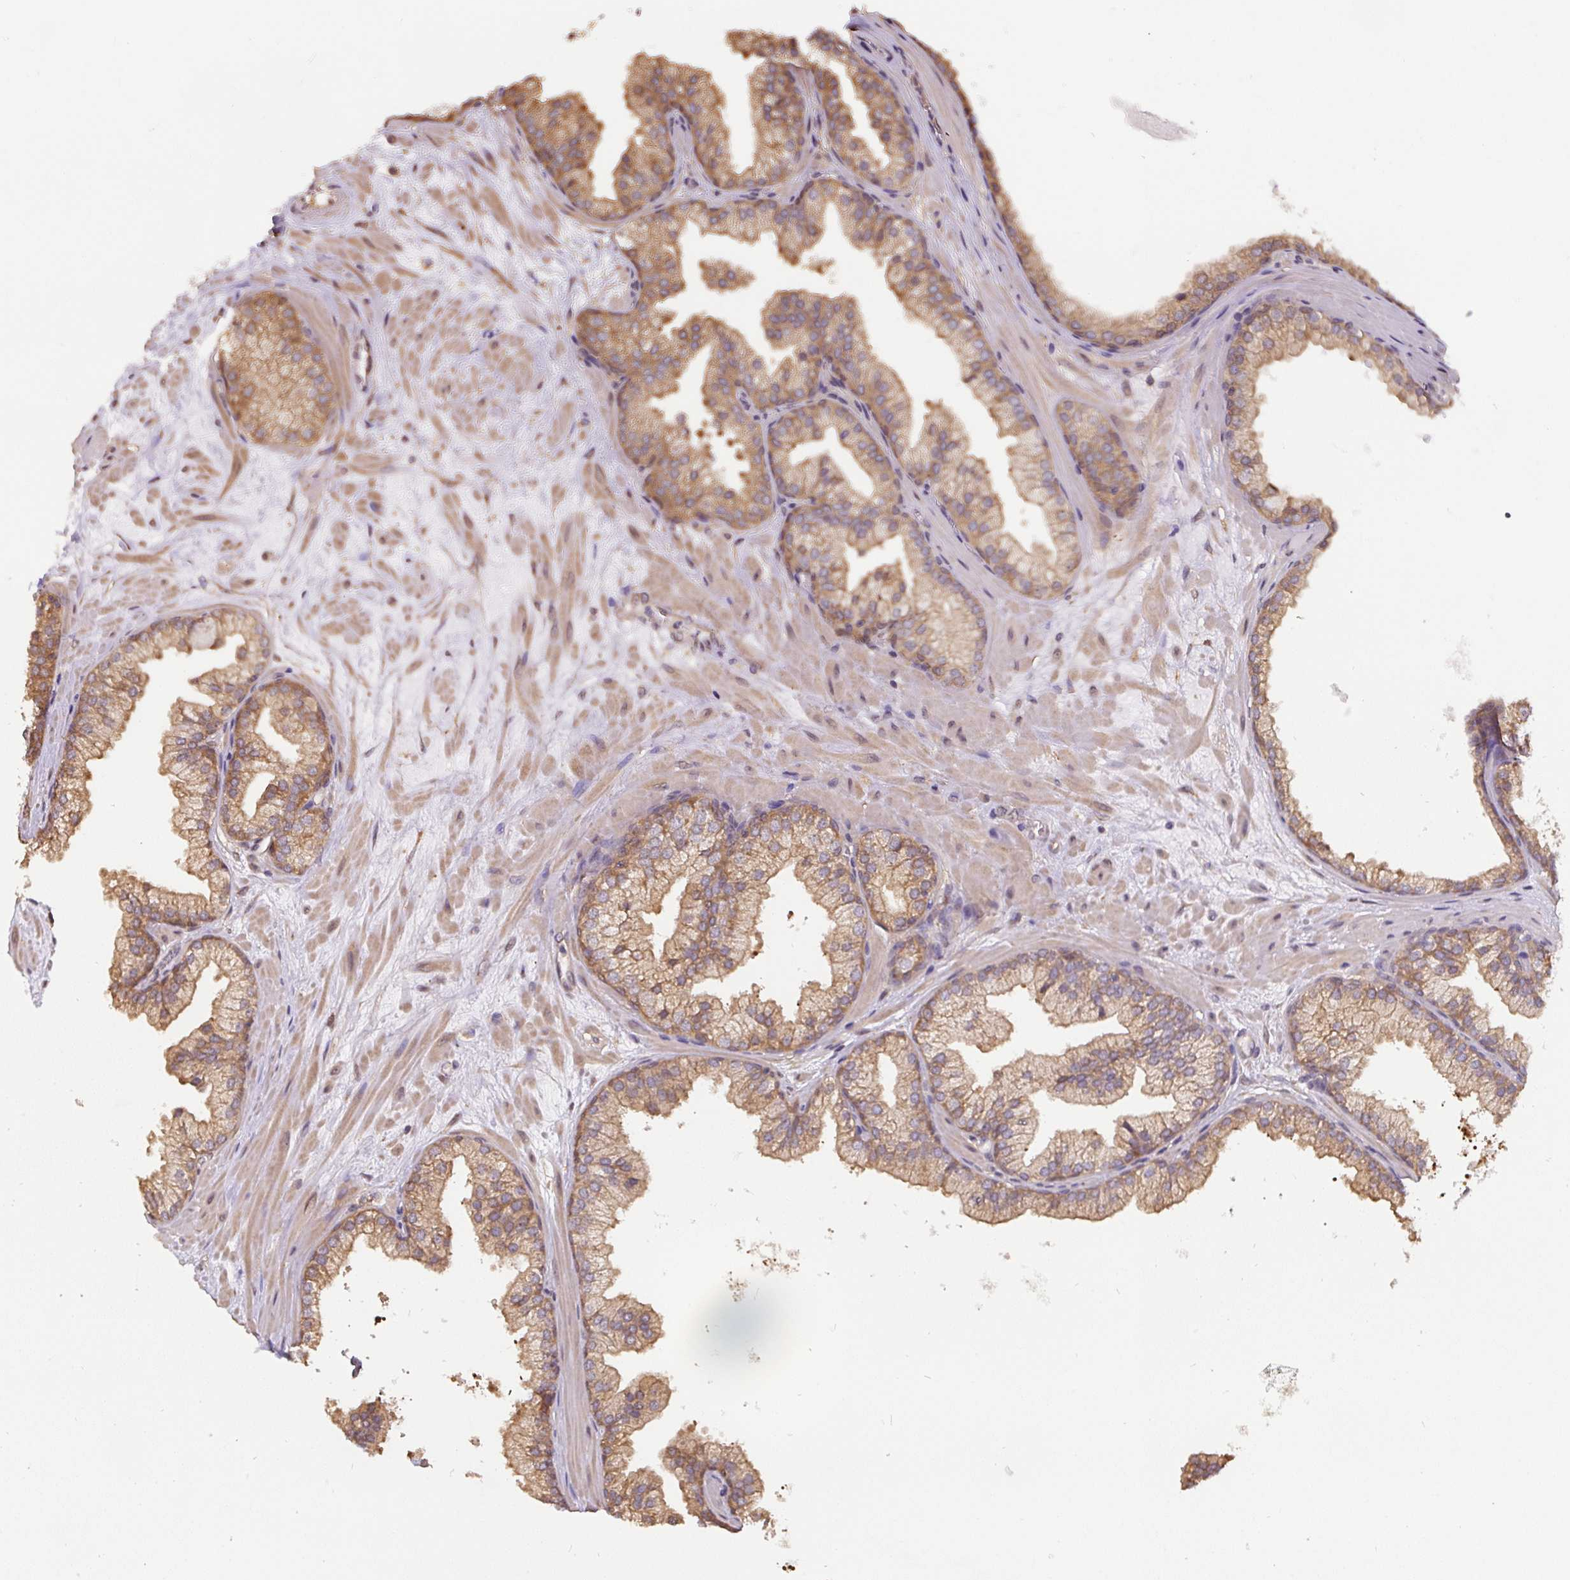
{"staining": {"intensity": "moderate", "quantity": ">75%", "location": "cytoplasmic/membranous"}, "tissue": "prostate", "cell_type": "Glandular cells", "image_type": "normal", "snomed": [{"axis": "morphology", "description": "Normal tissue, NOS"}, {"axis": "topography", "description": "Prostate"}, {"axis": "topography", "description": "Peripheral nerve tissue"}], "caption": "Protein expression analysis of unremarkable prostate reveals moderate cytoplasmic/membranous staining in about >75% of glandular cells. (DAB (3,3'-diaminobenzidine) = brown stain, brightfield microscopy at high magnification).", "gene": "ST13", "patient": {"sex": "male", "age": 61}}